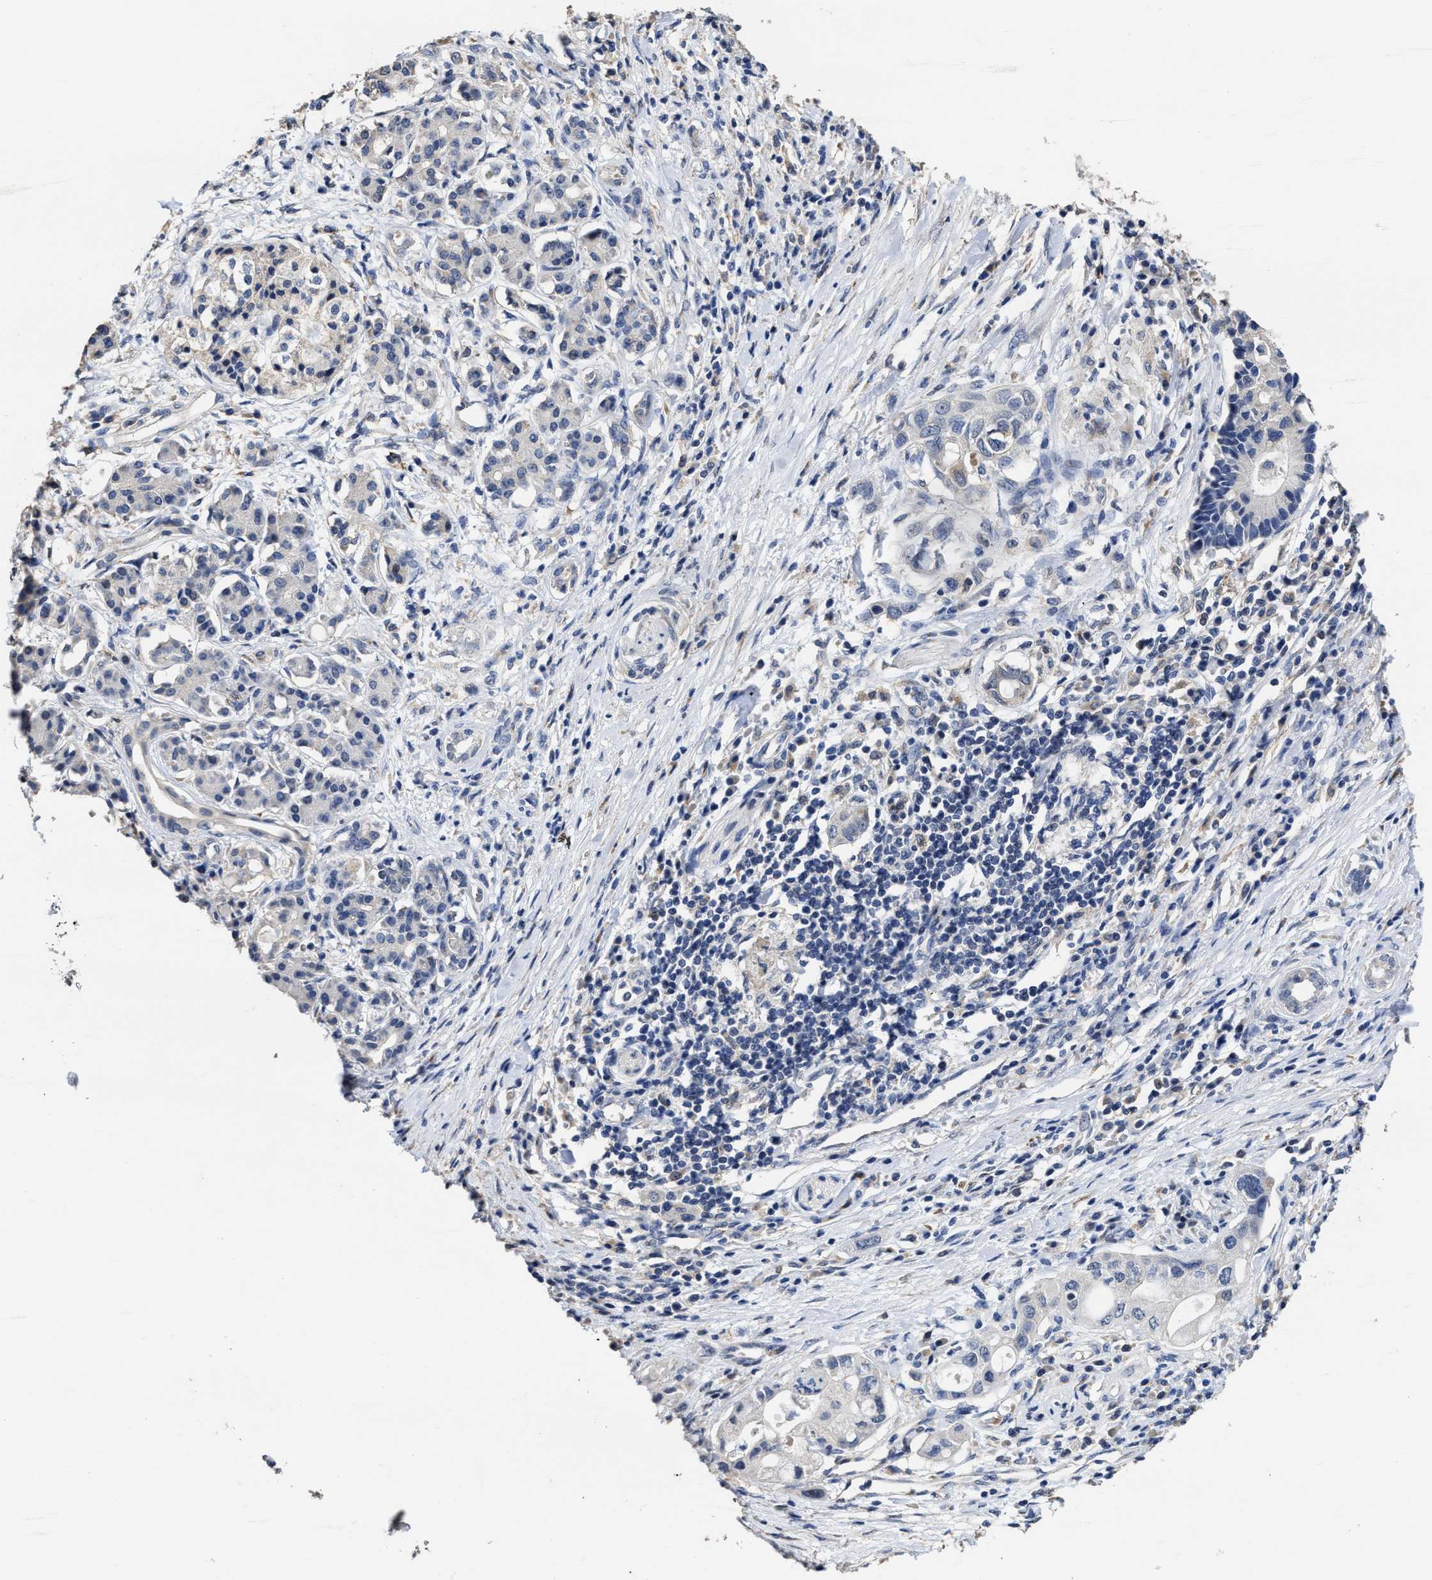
{"staining": {"intensity": "negative", "quantity": "none", "location": "none"}, "tissue": "pancreatic cancer", "cell_type": "Tumor cells", "image_type": "cancer", "snomed": [{"axis": "morphology", "description": "Adenocarcinoma, NOS"}, {"axis": "topography", "description": "Pancreas"}], "caption": "Photomicrograph shows no significant protein positivity in tumor cells of adenocarcinoma (pancreatic). (DAB (3,3'-diaminobenzidine) immunohistochemistry (IHC) with hematoxylin counter stain).", "gene": "ZFAT", "patient": {"sex": "female", "age": 56}}